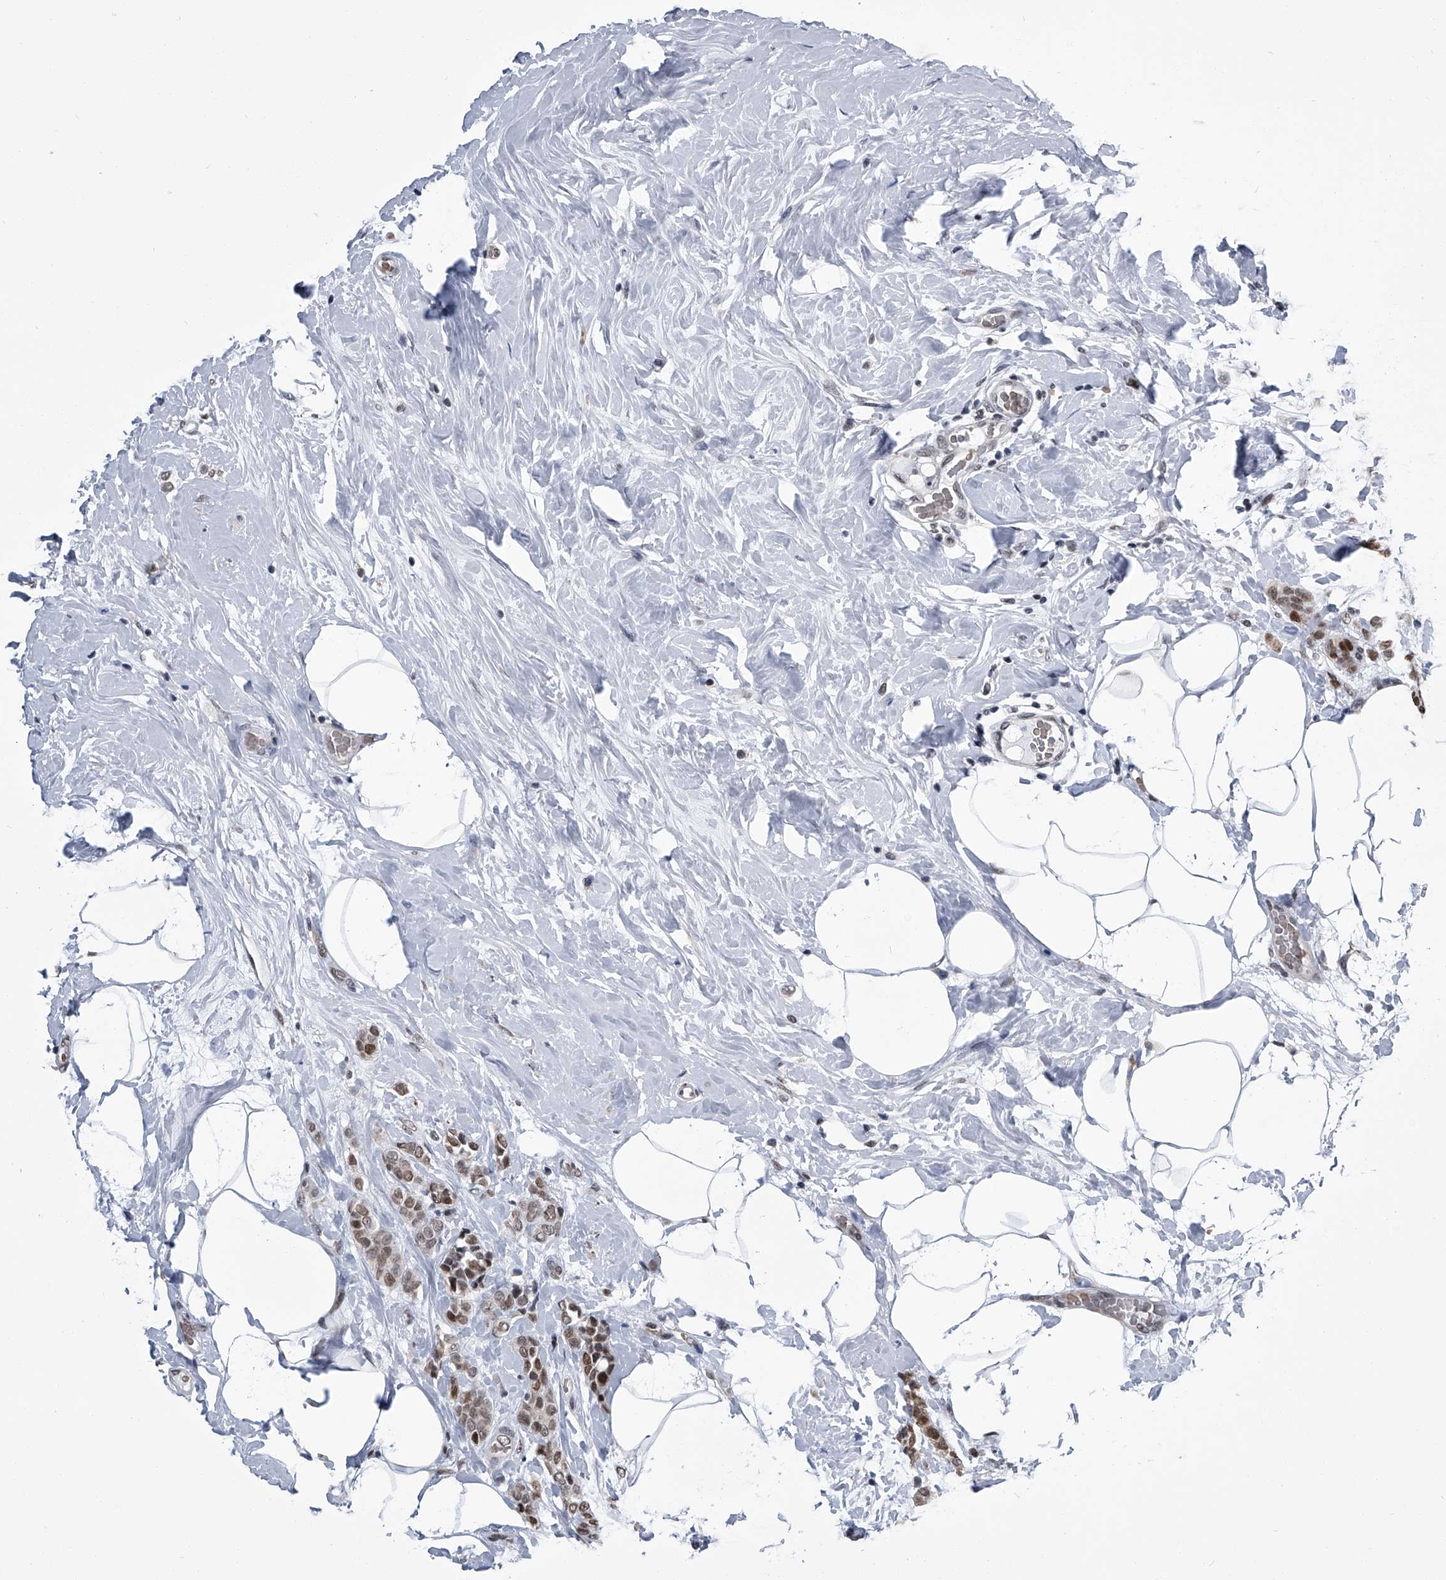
{"staining": {"intensity": "moderate", "quantity": ">75%", "location": "nuclear"}, "tissue": "breast cancer", "cell_type": "Tumor cells", "image_type": "cancer", "snomed": [{"axis": "morphology", "description": "Lobular carcinoma, in situ"}, {"axis": "morphology", "description": "Lobular carcinoma"}, {"axis": "topography", "description": "Breast"}], "caption": "Protein staining of breast cancer (lobular carcinoma in situ) tissue shows moderate nuclear expression in approximately >75% of tumor cells. (IHC, brightfield microscopy, high magnification).", "gene": "SIM2", "patient": {"sex": "female", "age": 41}}